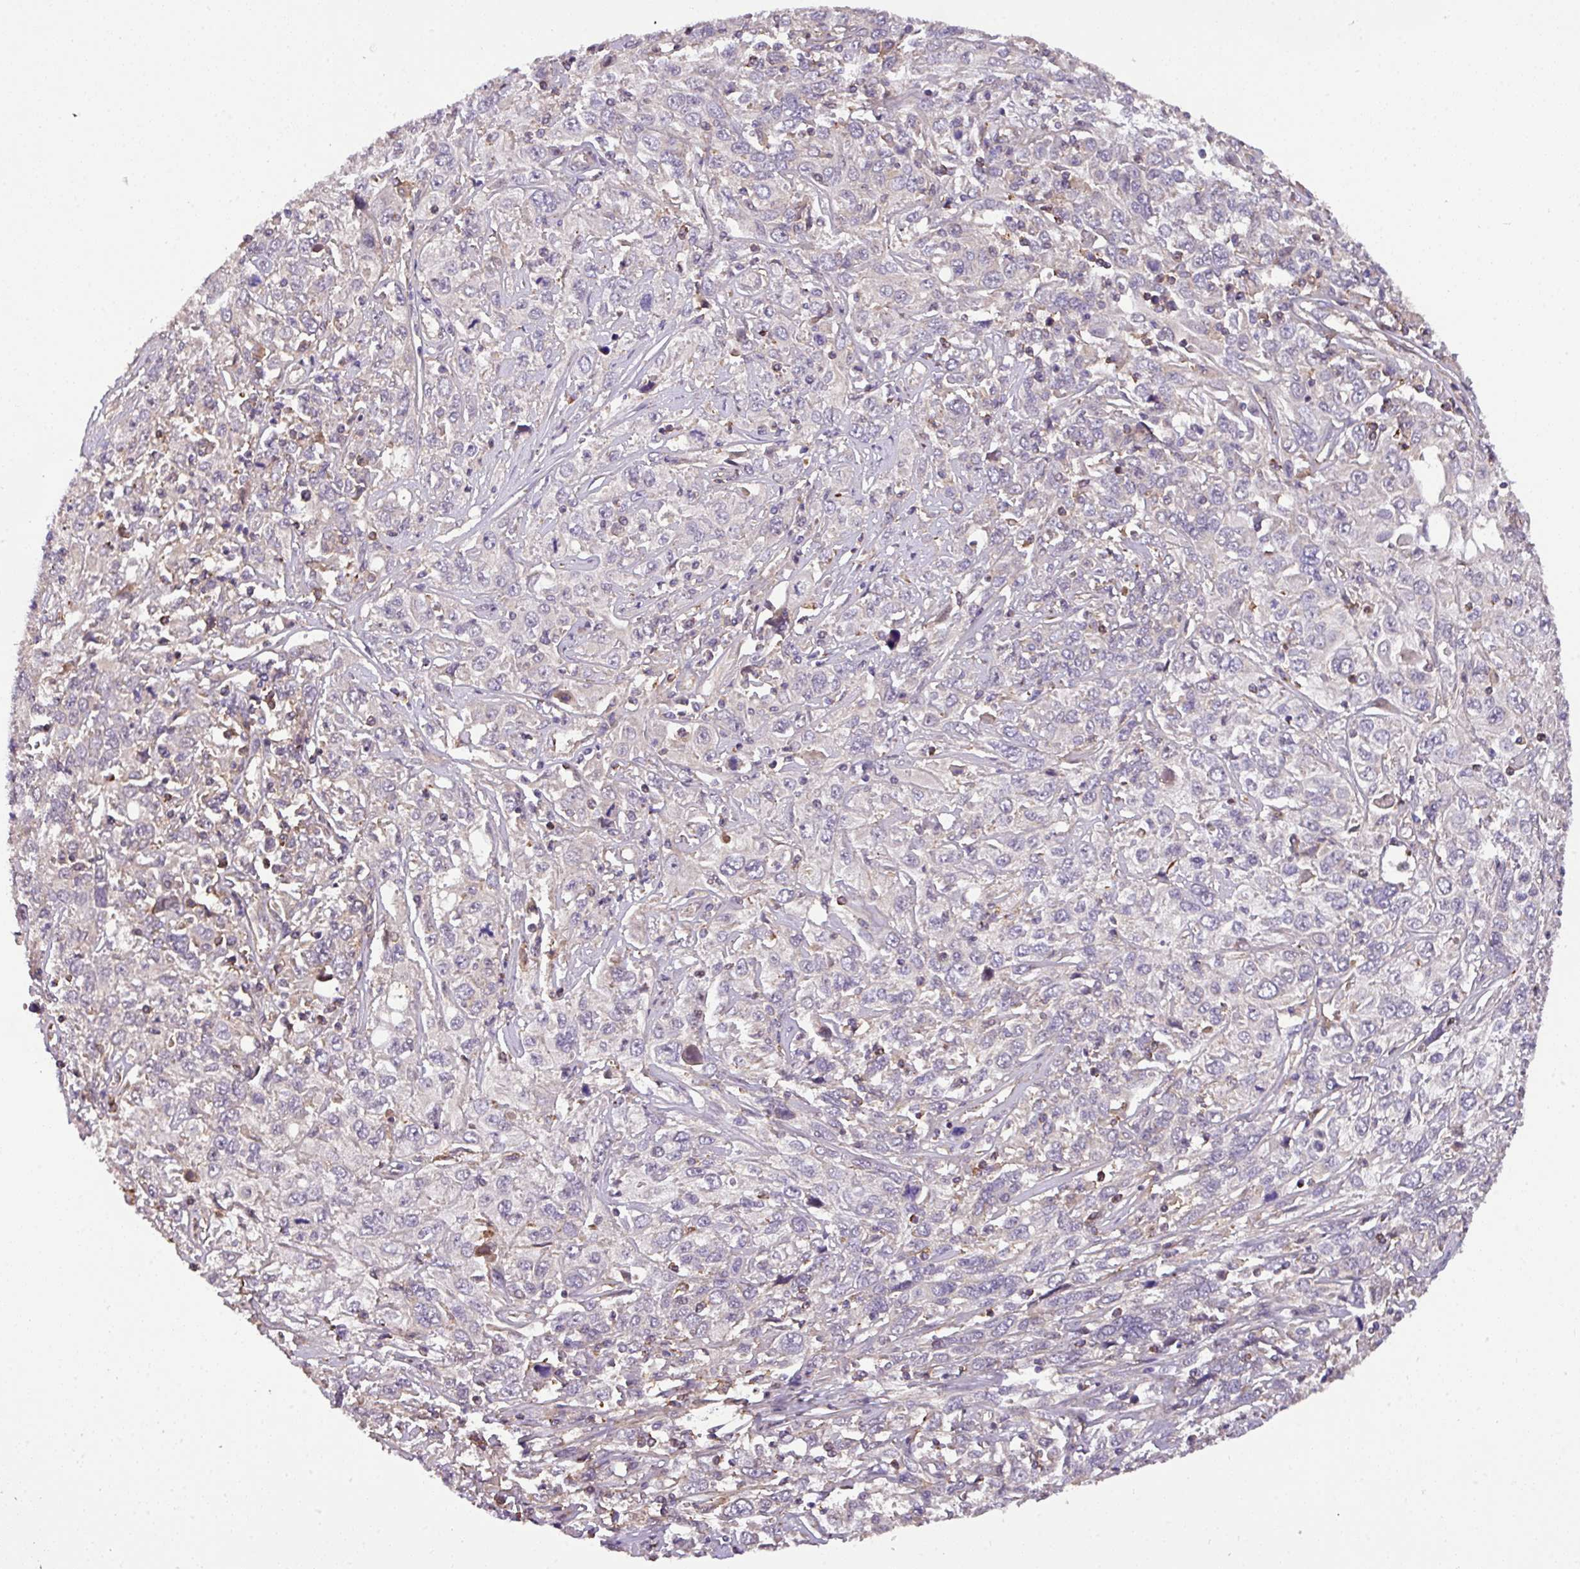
{"staining": {"intensity": "negative", "quantity": "none", "location": "none"}, "tissue": "cervical cancer", "cell_type": "Tumor cells", "image_type": "cancer", "snomed": [{"axis": "morphology", "description": "Squamous cell carcinoma, NOS"}, {"axis": "topography", "description": "Cervix"}], "caption": "Tumor cells are negative for brown protein staining in squamous cell carcinoma (cervical).", "gene": "CASS4", "patient": {"sex": "female", "age": 46}}